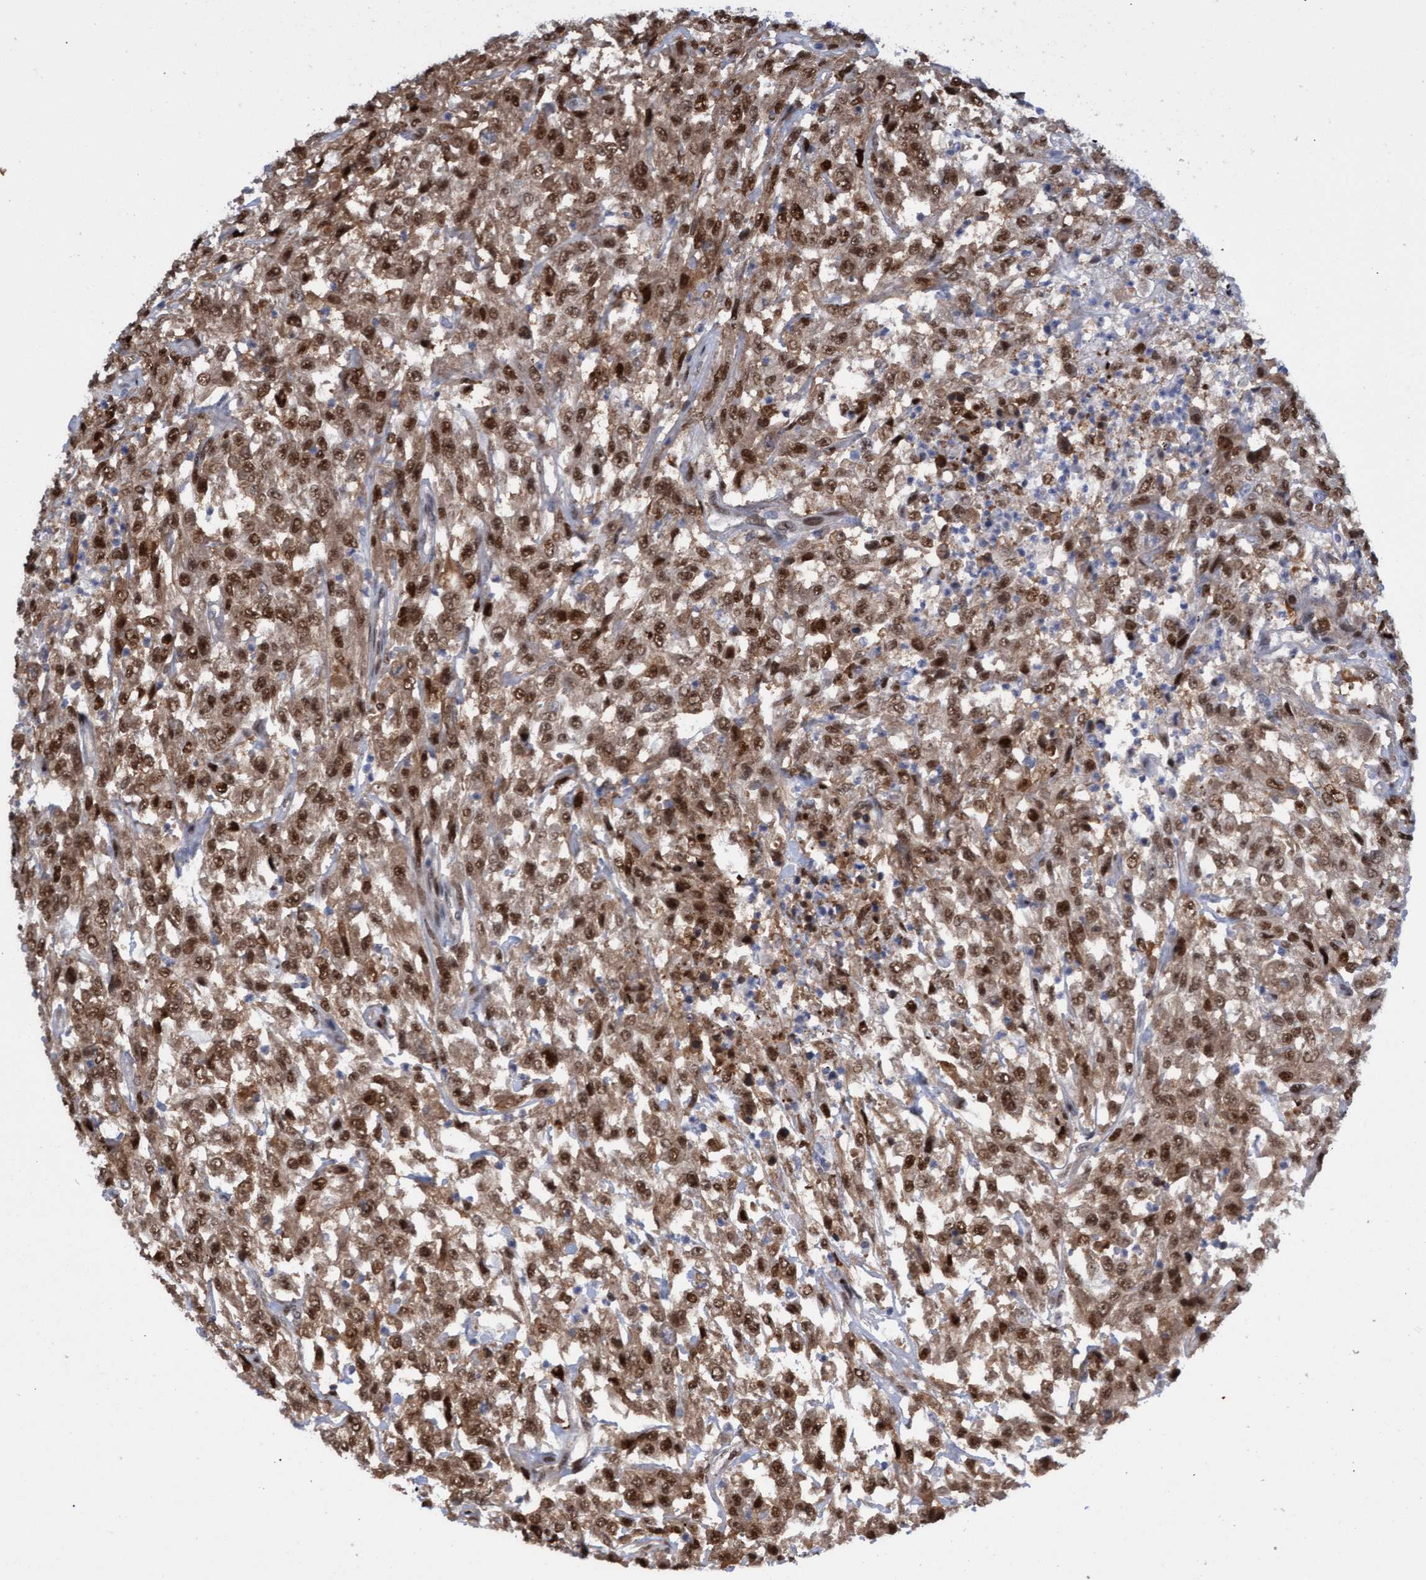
{"staining": {"intensity": "strong", "quantity": ">75%", "location": "cytoplasmic/membranous,nuclear"}, "tissue": "urothelial cancer", "cell_type": "Tumor cells", "image_type": "cancer", "snomed": [{"axis": "morphology", "description": "Urothelial carcinoma, High grade"}, {"axis": "topography", "description": "Urinary bladder"}], "caption": "A micrograph showing strong cytoplasmic/membranous and nuclear expression in approximately >75% of tumor cells in high-grade urothelial carcinoma, as visualized by brown immunohistochemical staining.", "gene": "PINX1", "patient": {"sex": "male", "age": 46}}